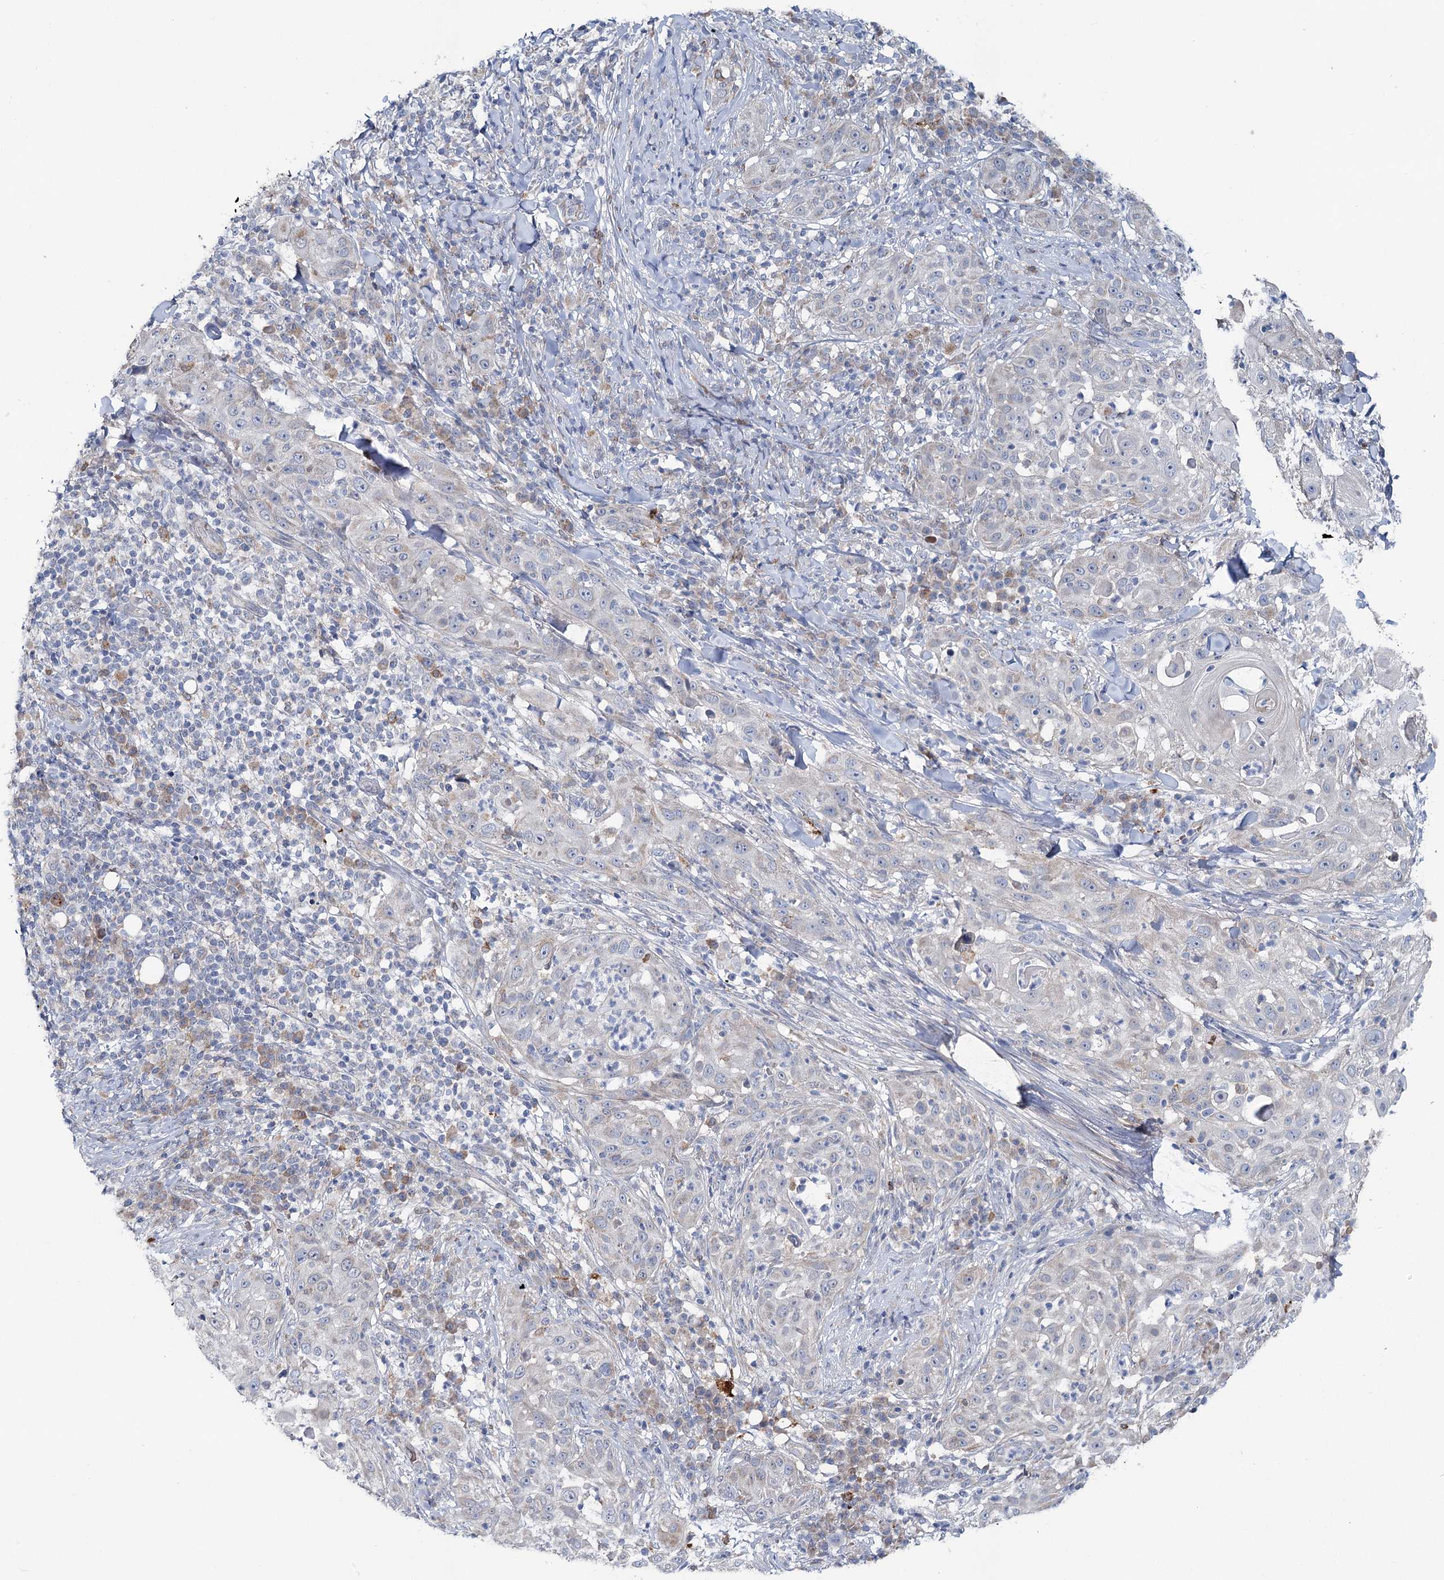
{"staining": {"intensity": "negative", "quantity": "none", "location": "none"}, "tissue": "skin cancer", "cell_type": "Tumor cells", "image_type": "cancer", "snomed": [{"axis": "morphology", "description": "Squamous cell carcinoma, NOS"}, {"axis": "topography", "description": "Skin"}], "caption": "The IHC image has no significant expression in tumor cells of squamous cell carcinoma (skin) tissue.", "gene": "CIB4", "patient": {"sex": "female", "age": 44}}